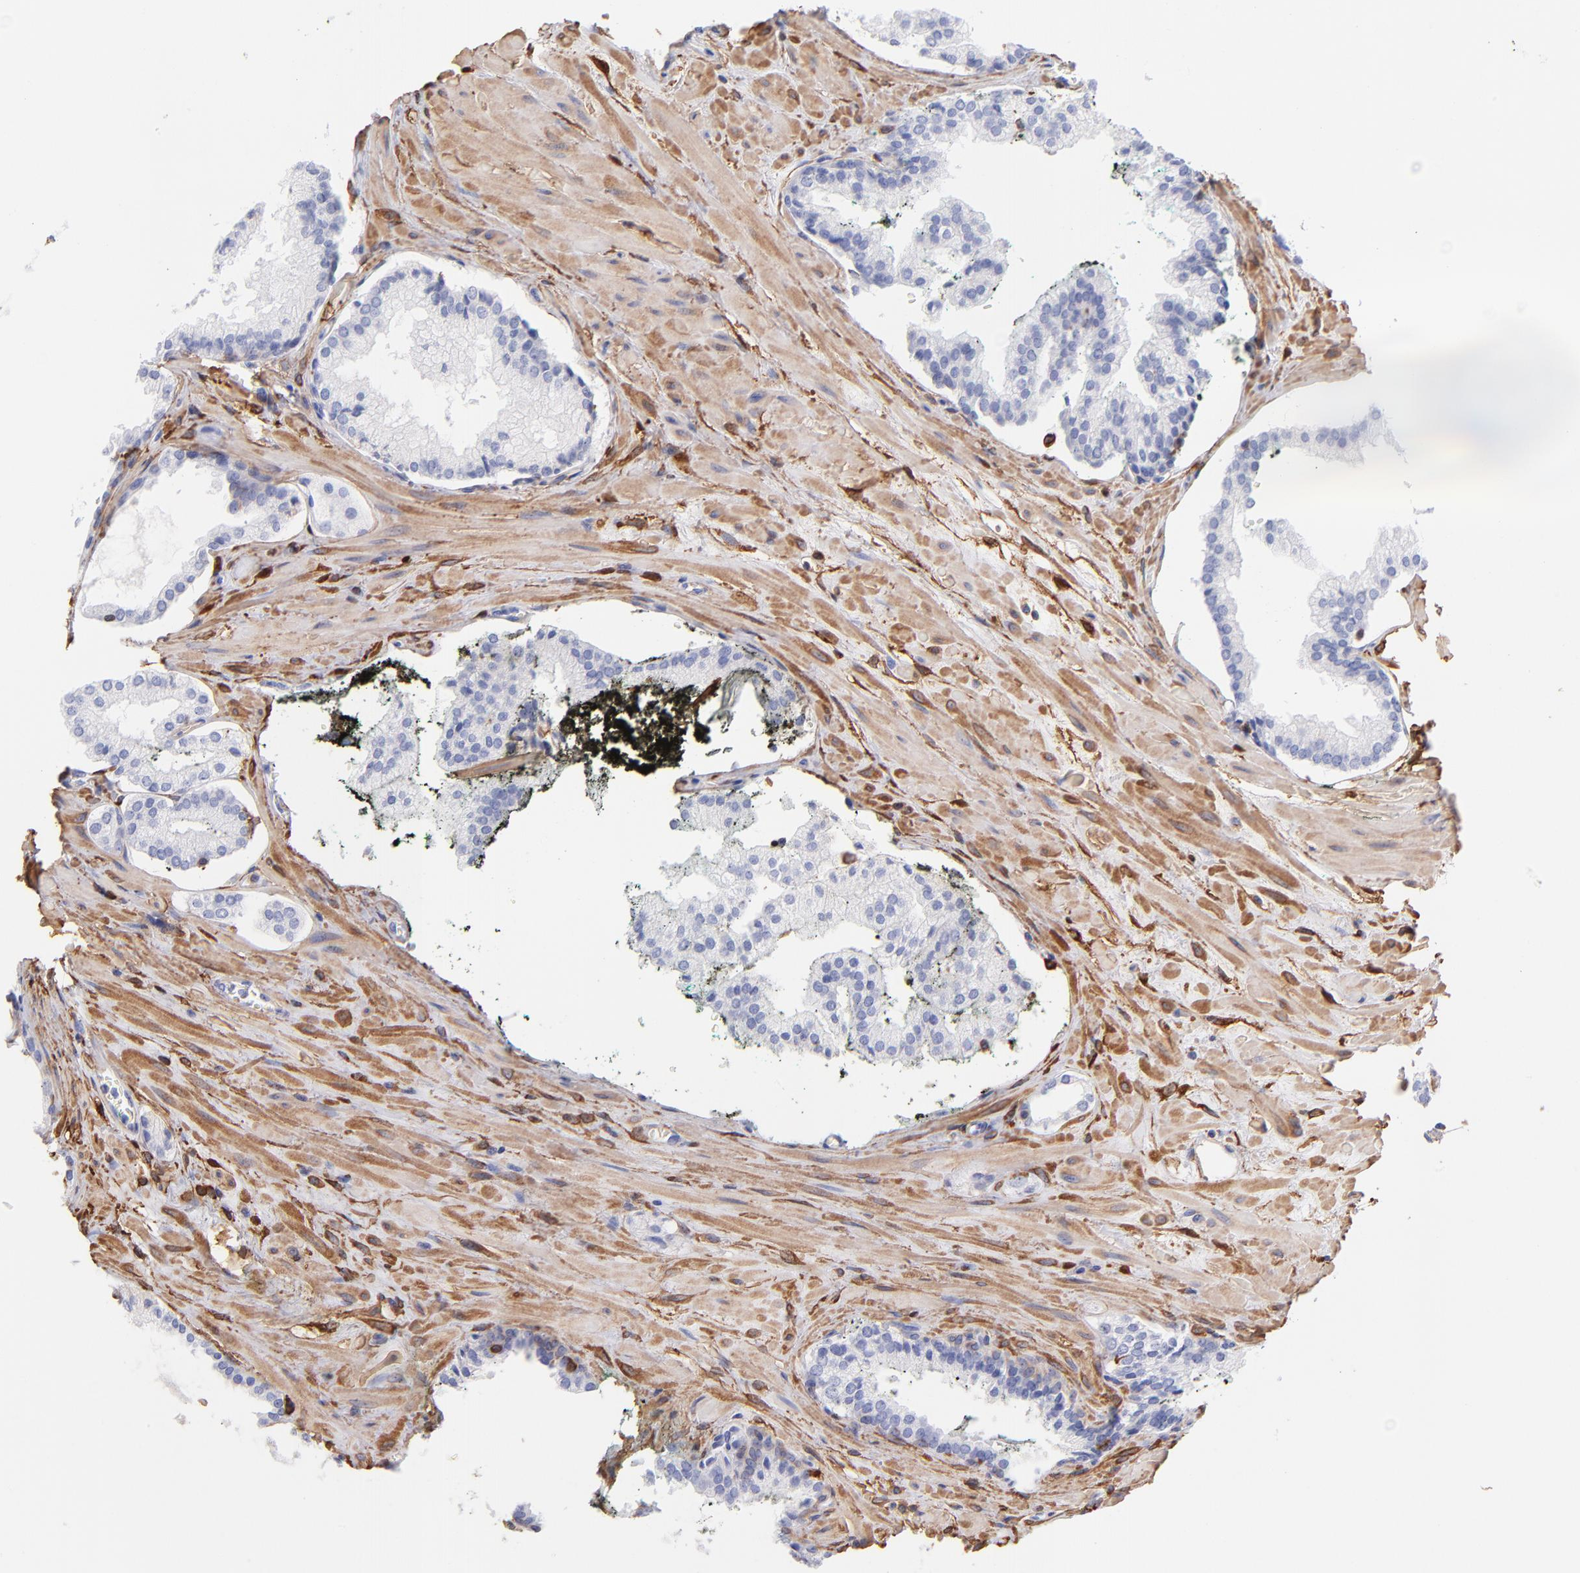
{"staining": {"intensity": "negative", "quantity": "none", "location": "none"}, "tissue": "prostate cancer", "cell_type": "Tumor cells", "image_type": "cancer", "snomed": [{"axis": "morphology", "description": "Adenocarcinoma, Medium grade"}, {"axis": "topography", "description": "Prostate"}], "caption": "Histopathology image shows no protein positivity in tumor cells of prostate cancer (medium-grade adenocarcinoma) tissue.", "gene": "PRKCA", "patient": {"sex": "male", "age": 60}}